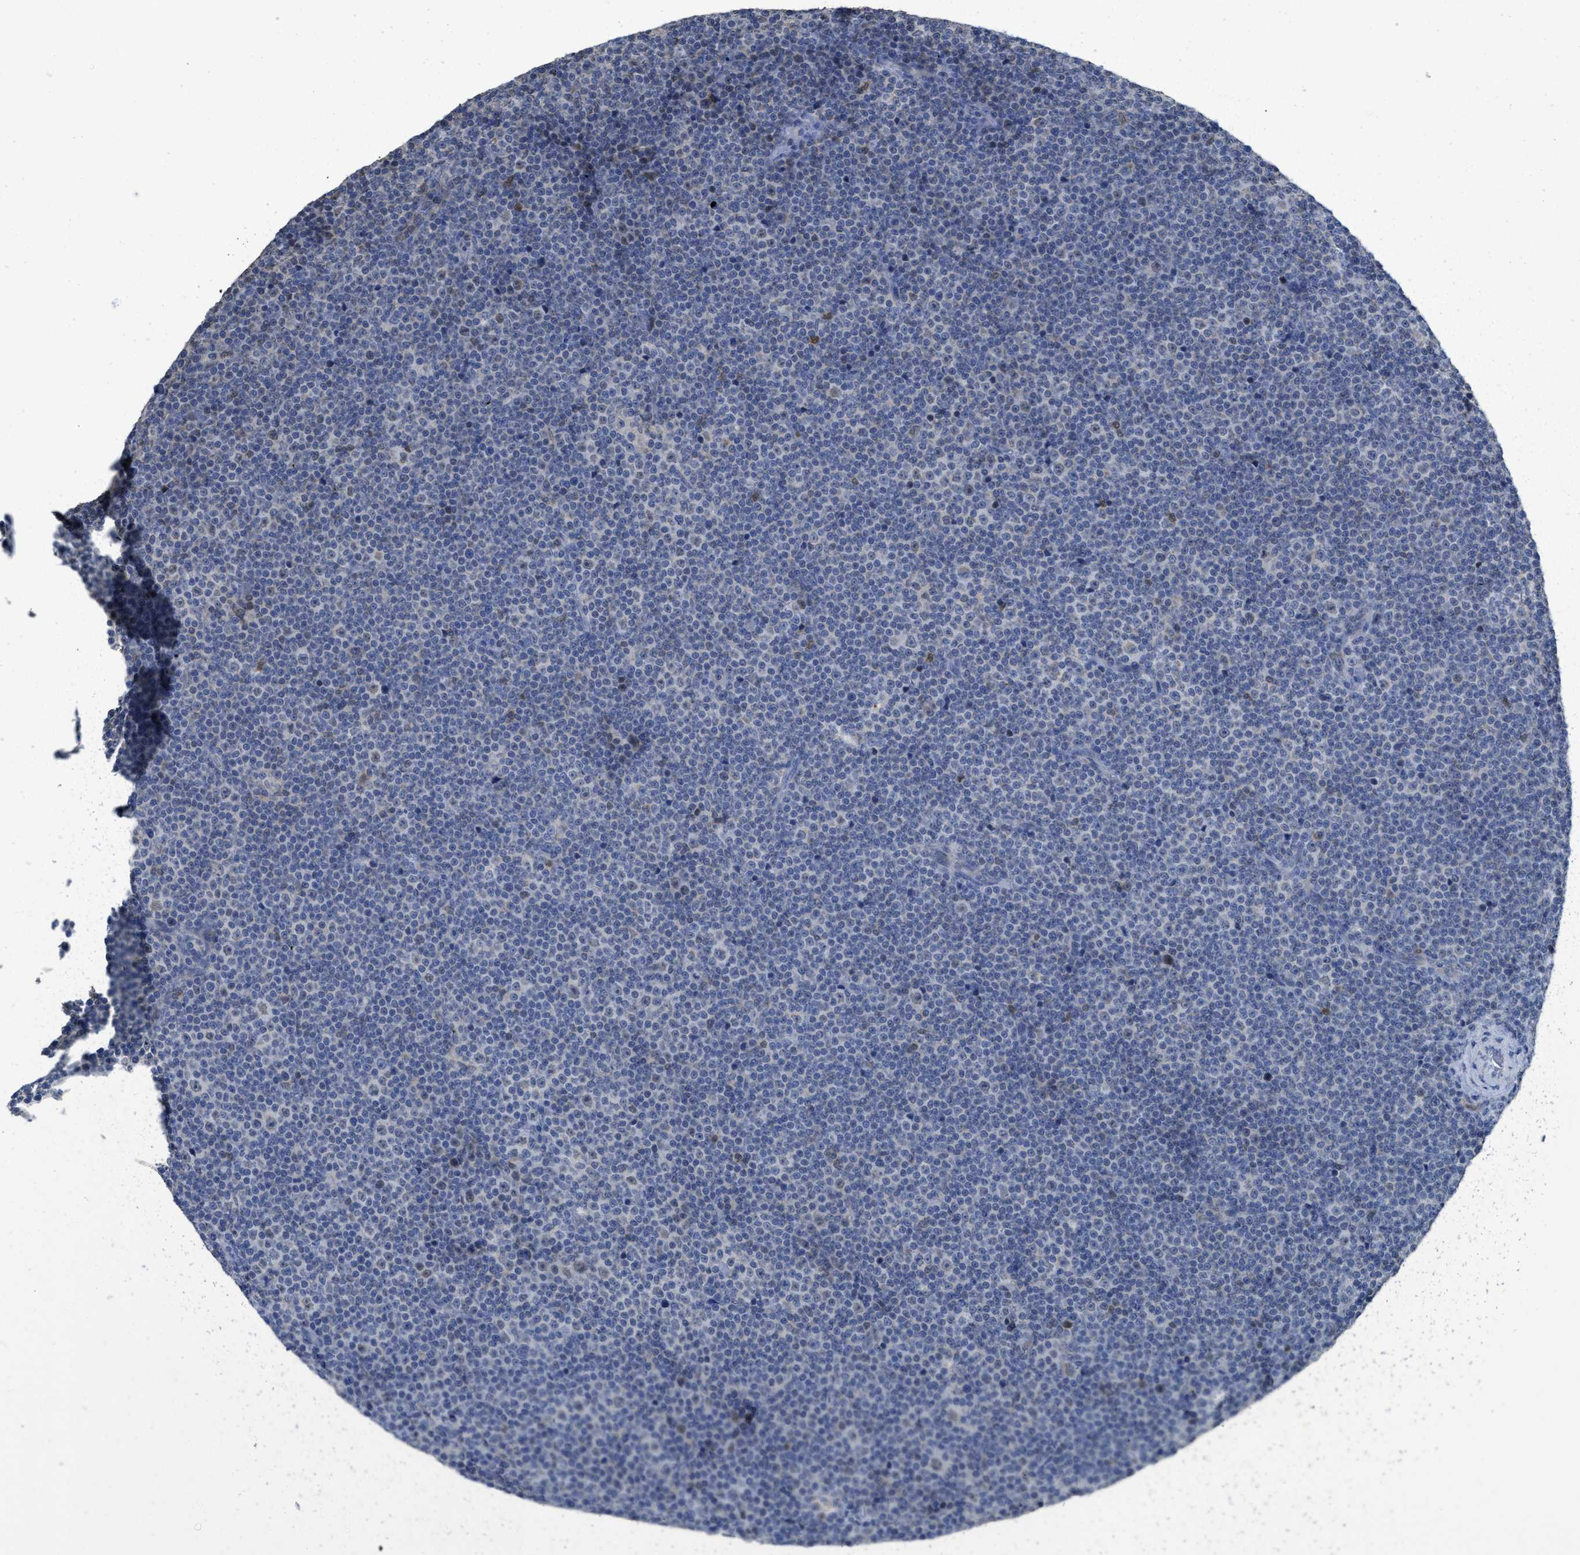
{"staining": {"intensity": "negative", "quantity": "none", "location": "none"}, "tissue": "lymphoma", "cell_type": "Tumor cells", "image_type": "cancer", "snomed": [{"axis": "morphology", "description": "Malignant lymphoma, non-Hodgkin's type, Low grade"}, {"axis": "topography", "description": "Lymph node"}], "caption": "IHC of human low-grade malignant lymphoma, non-Hodgkin's type exhibits no positivity in tumor cells.", "gene": "SFXN2", "patient": {"sex": "female", "age": 67}}